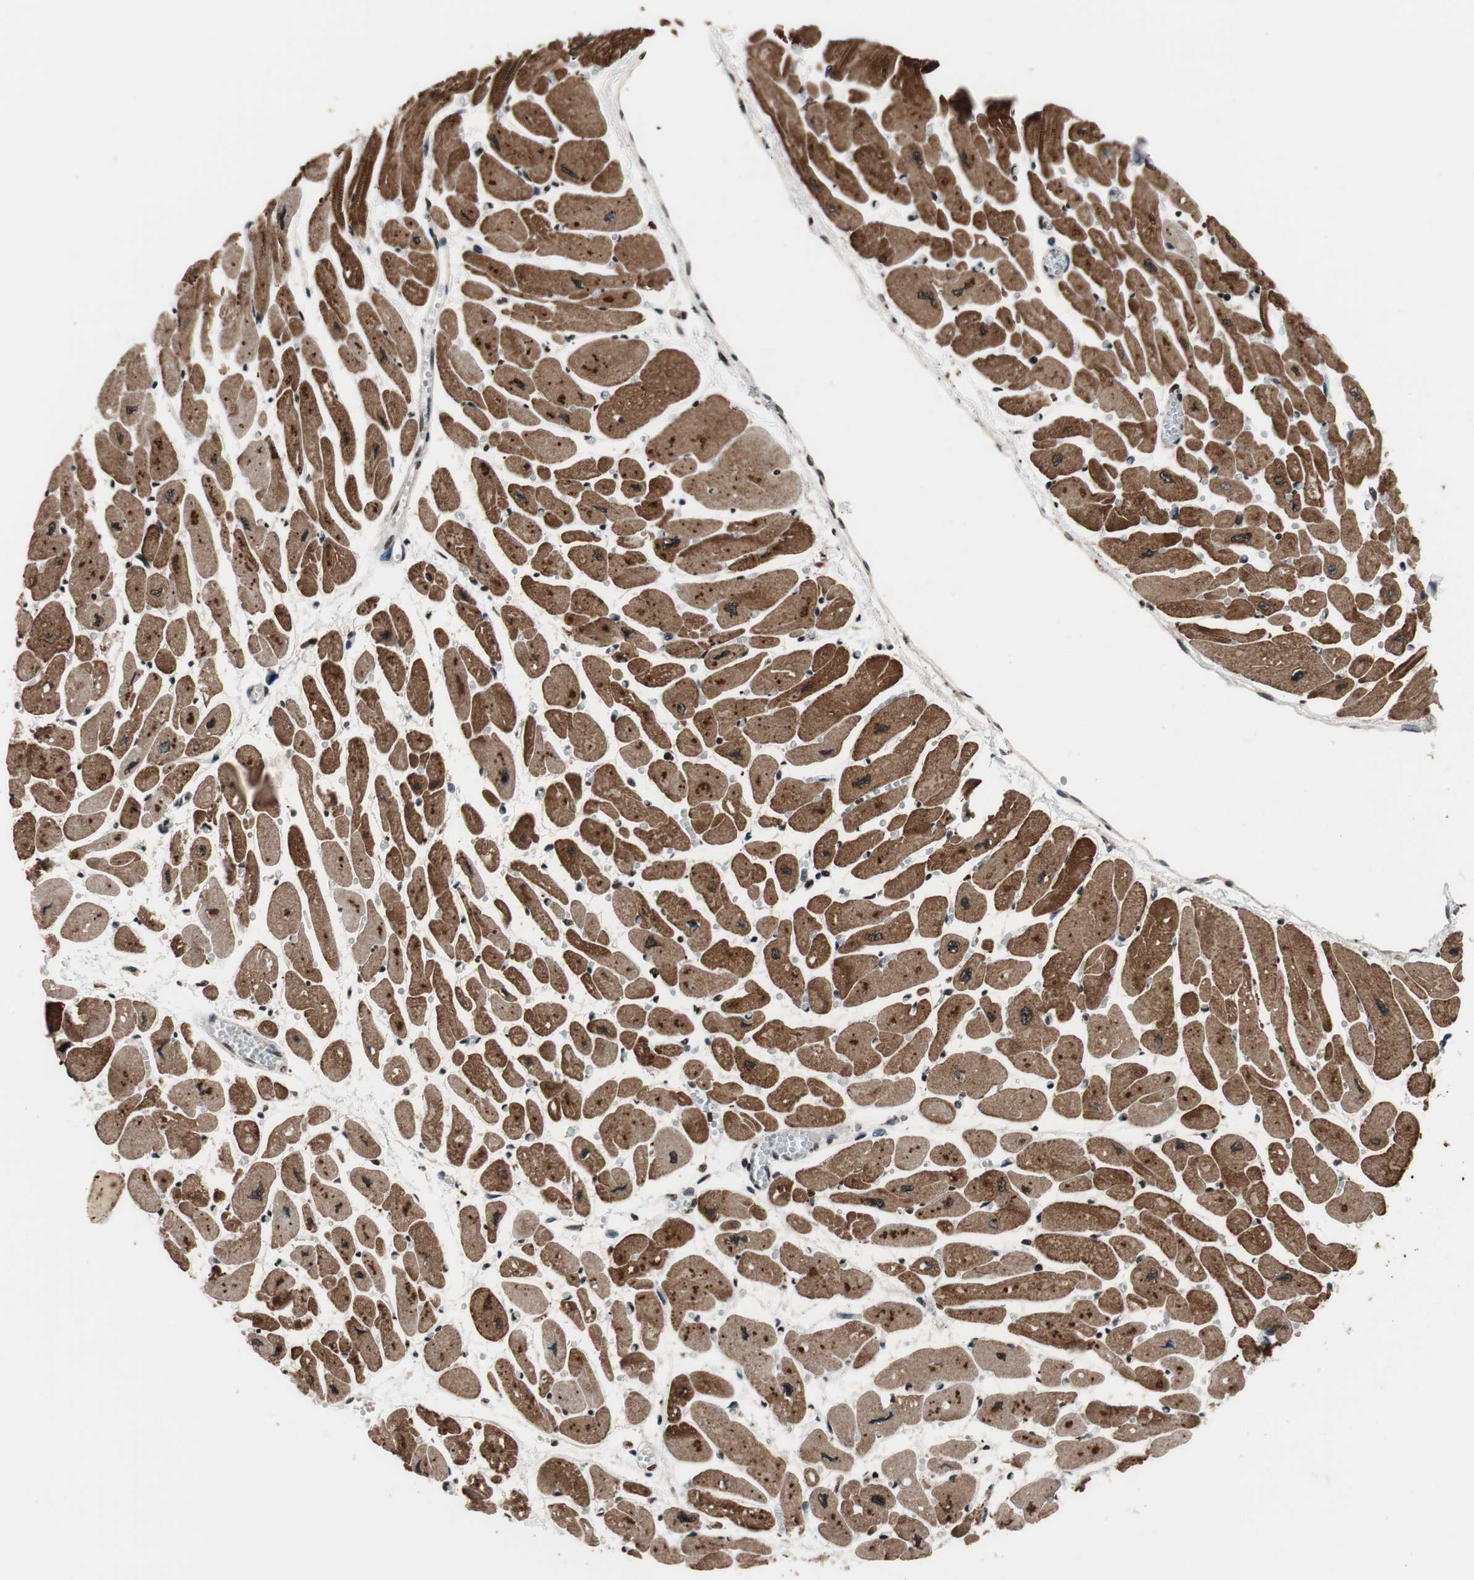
{"staining": {"intensity": "moderate", "quantity": ">75%", "location": "cytoplasmic/membranous"}, "tissue": "heart muscle", "cell_type": "Cardiomyocytes", "image_type": "normal", "snomed": [{"axis": "morphology", "description": "Normal tissue, NOS"}, {"axis": "topography", "description": "Heart"}], "caption": "Cardiomyocytes demonstrate medium levels of moderate cytoplasmic/membranous positivity in approximately >75% of cells in benign human heart muscle.", "gene": "RFC1", "patient": {"sex": "female", "age": 54}}